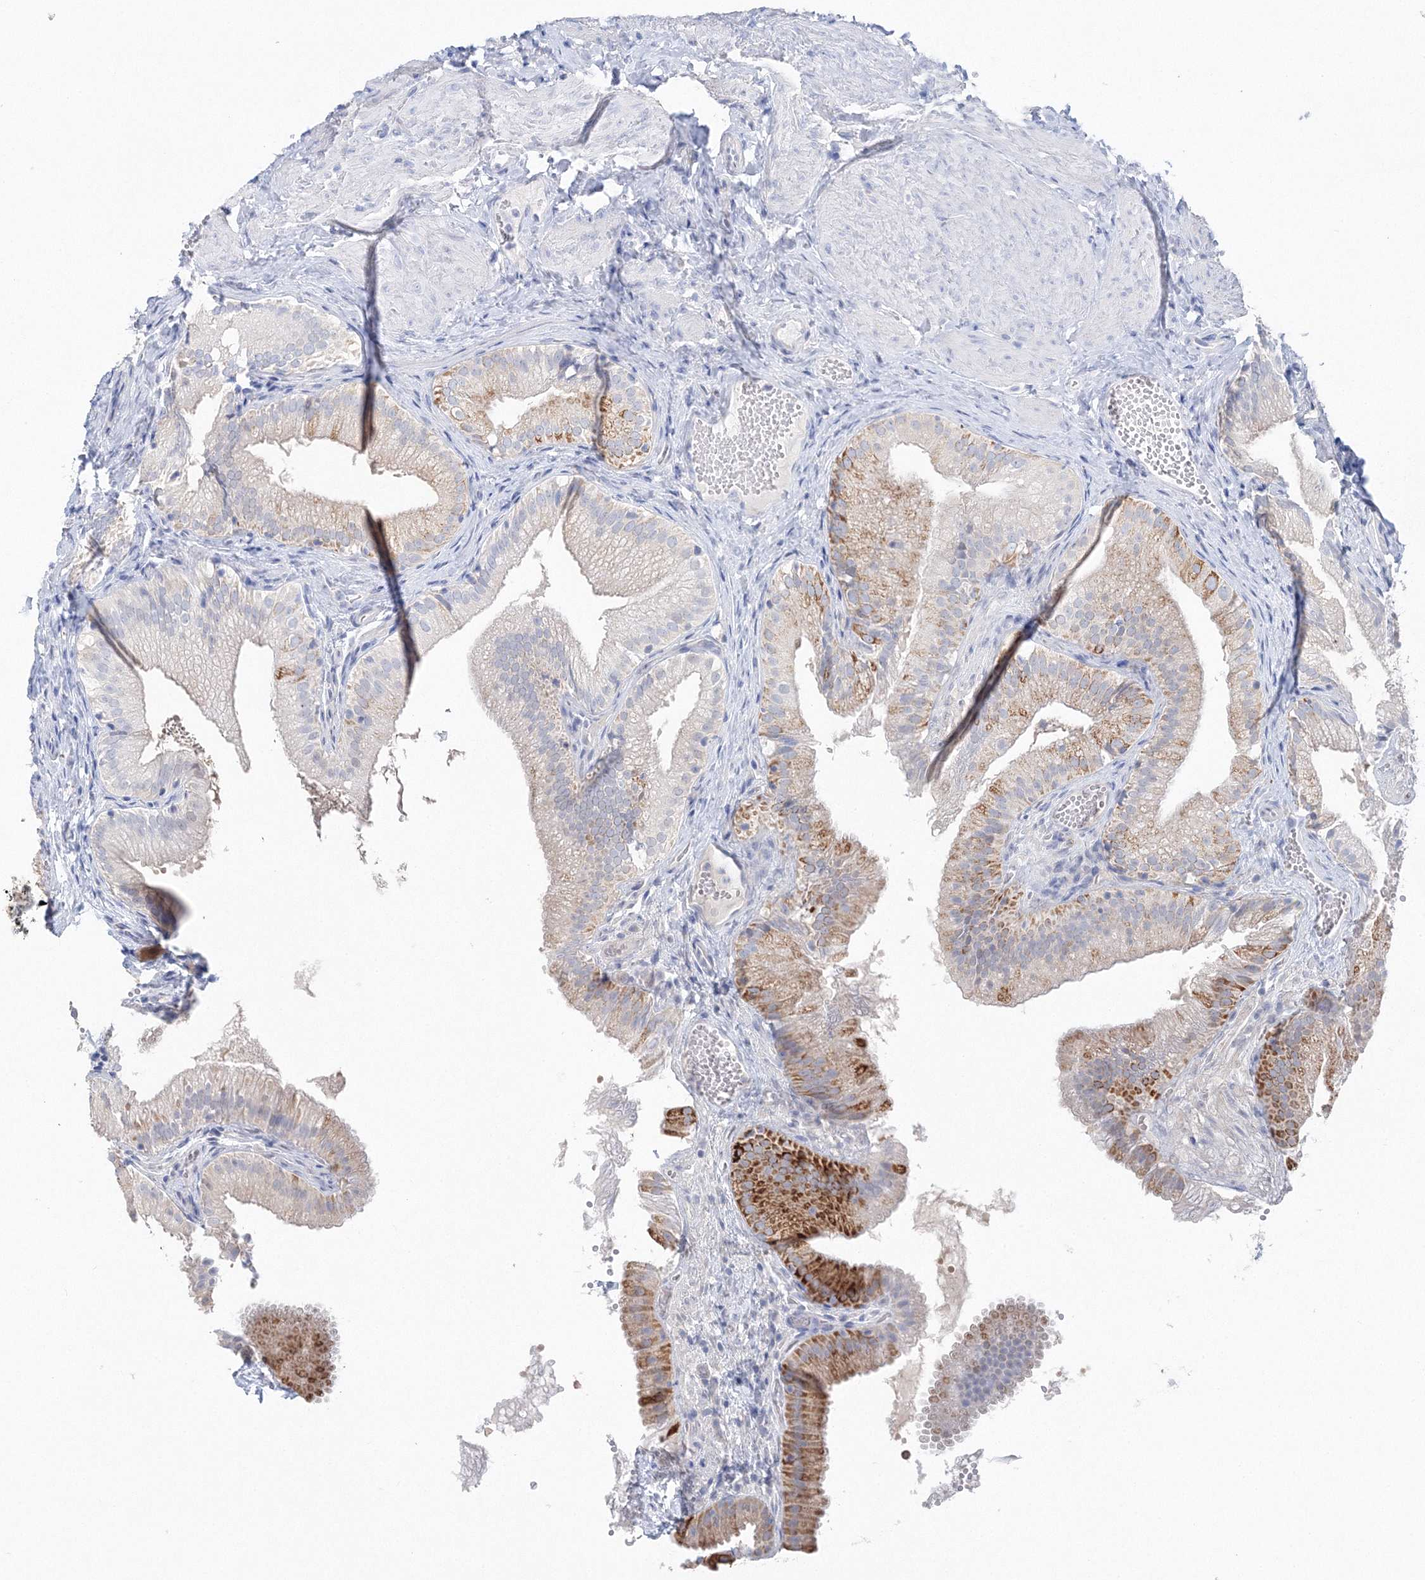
{"staining": {"intensity": "strong", "quantity": "<25%", "location": "cytoplasmic/membranous"}, "tissue": "gallbladder", "cell_type": "Glandular cells", "image_type": "normal", "snomed": [{"axis": "morphology", "description": "Normal tissue, NOS"}, {"axis": "topography", "description": "Gallbladder"}], "caption": "This micrograph displays IHC staining of unremarkable human gallbladder, with medium strong cytoplasmic/membranous expression in about <25% of glandular cells.", "gene": "HMGCS1", "patient": {"sex": "female", "age": 30}}